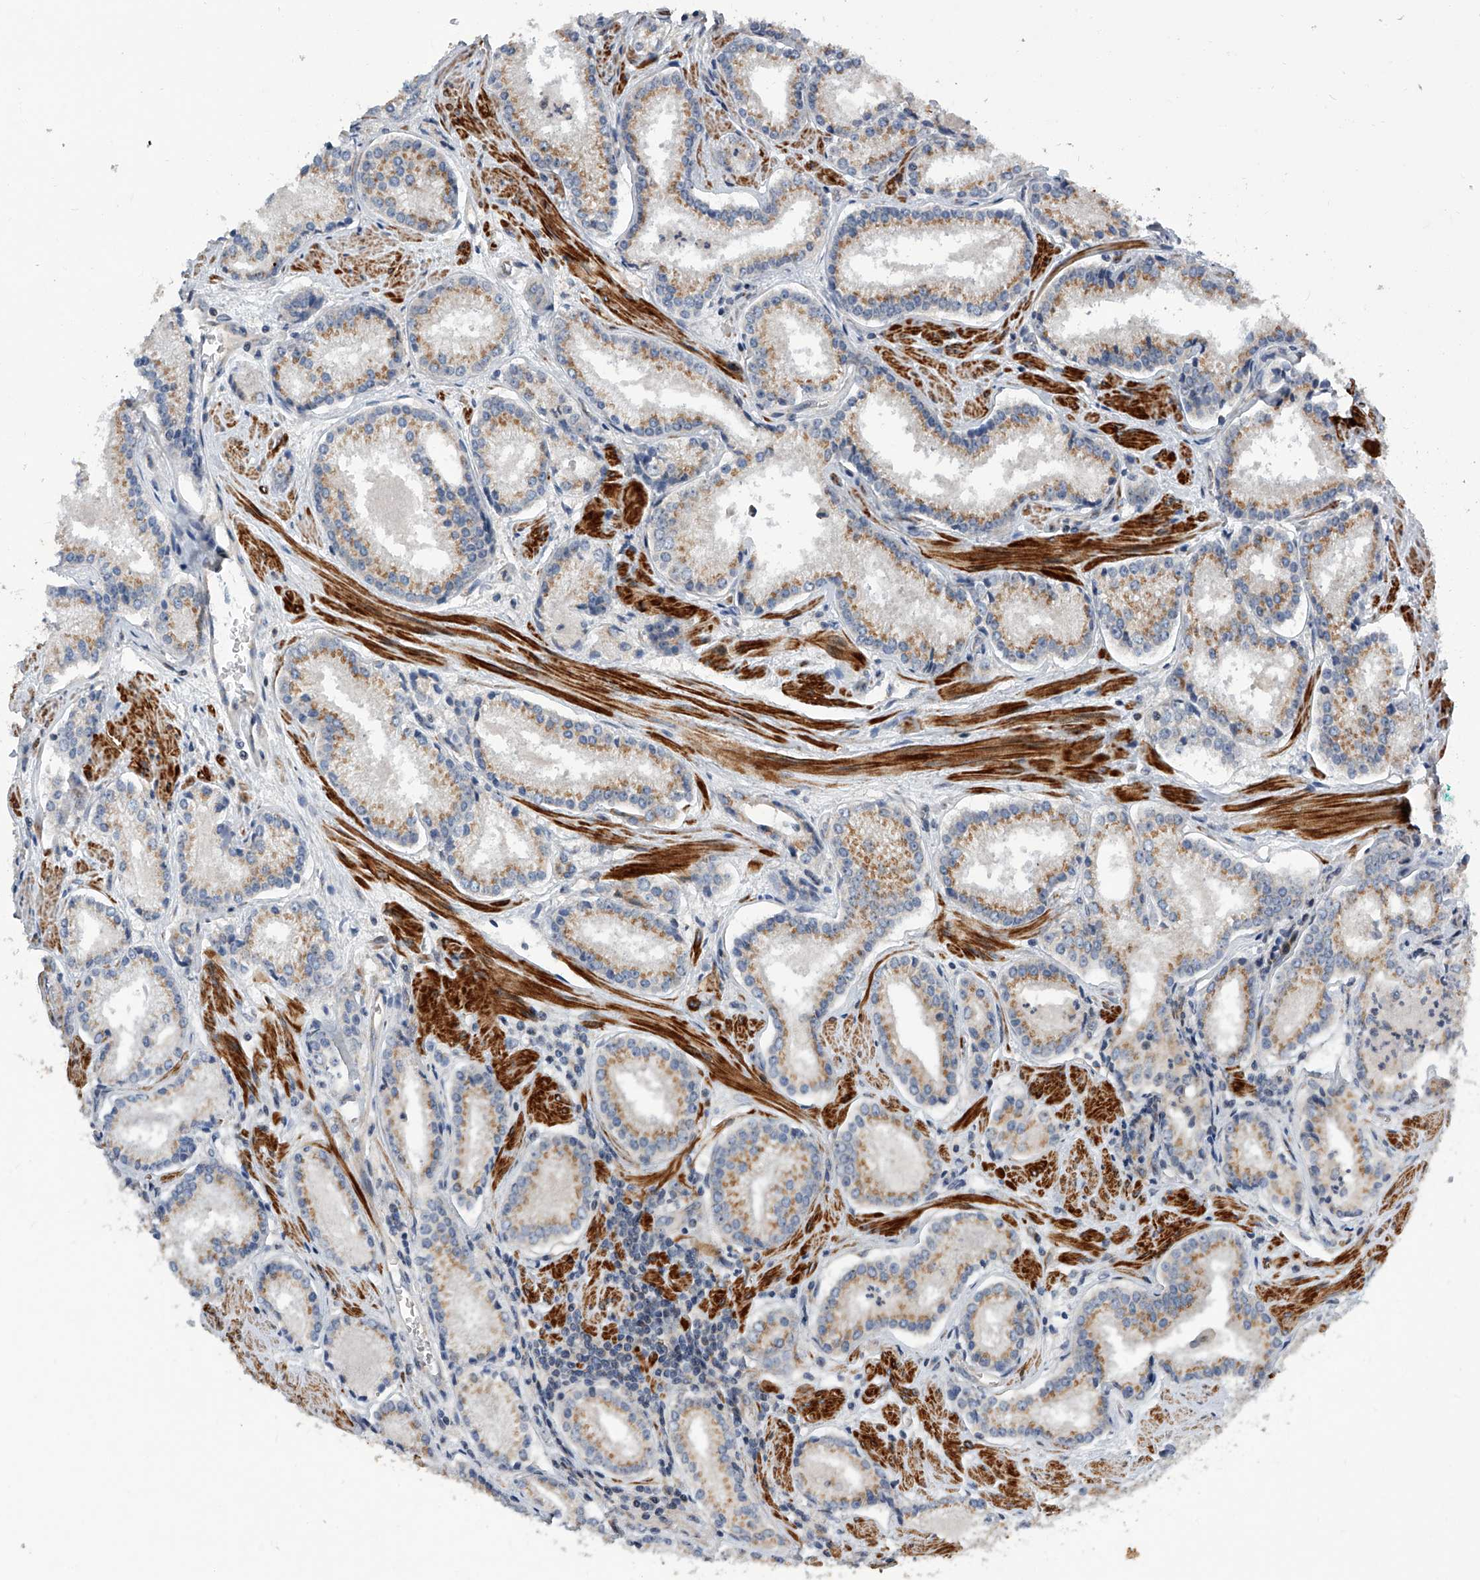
{"staining": {"intensity": "moderate", "quantity": "25%-75%", "location": "cytoplasmic/membranous"}, "tissue": "prostate cancer", "cell_type": "Tumor cells", "image_type": "cancer", "snomed": [{"axis": "morphology", "description": "Adenocarcinoma, Low grade"}, {"axis": "topography", "description": "Prostate"}], "caption": "Brown immunohistochemical staining in prostate cancer exhibits moderate cytoplasmic/membranous positivity in approximately 25%-75% of tumor cells. The protein of interest is shown in brown color, while the nuclei are stained blue.", "gene": "DLGAP2", "patient": {"sex": "male", "age": 54}}